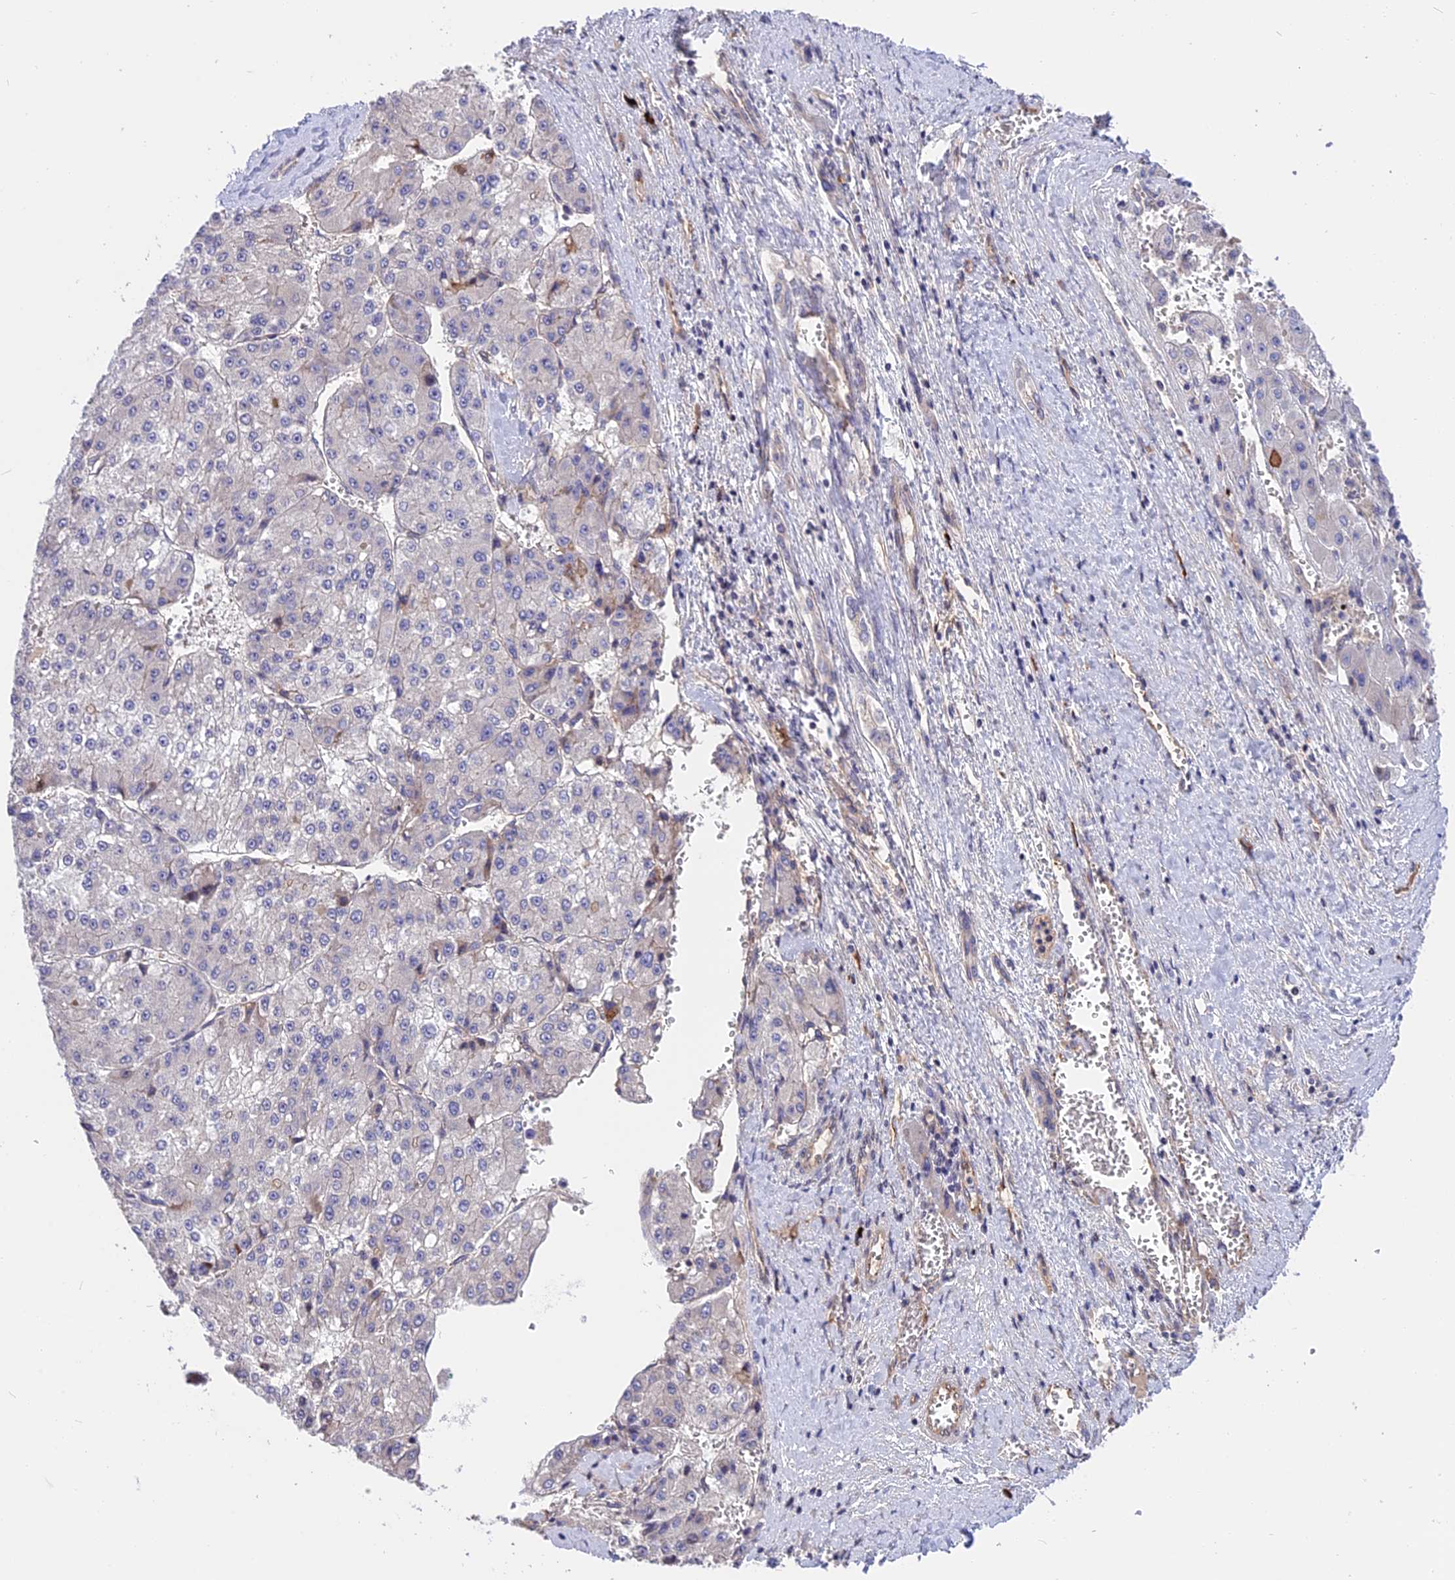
{"staining": {"intensity": "weak", "quantity": ">75%", "location": "cytoplasmic/membranous"}, "tissue": "liver cancer", "cell_type": "Tumor cells", "image_type": "cancer", "snomed": [{"axis": "morphology", "description": "Carcinoma, Hepatocellular, NOS"}, {"axis": "topography", "description": "Liver"}], "caption": "Hepatocellular carcinoma (liver) stained with a protein marker demonstrates weak staining in tumor cells.", "gene": "MFSD2A", "patient": {"sex": "female", "age": 73}}